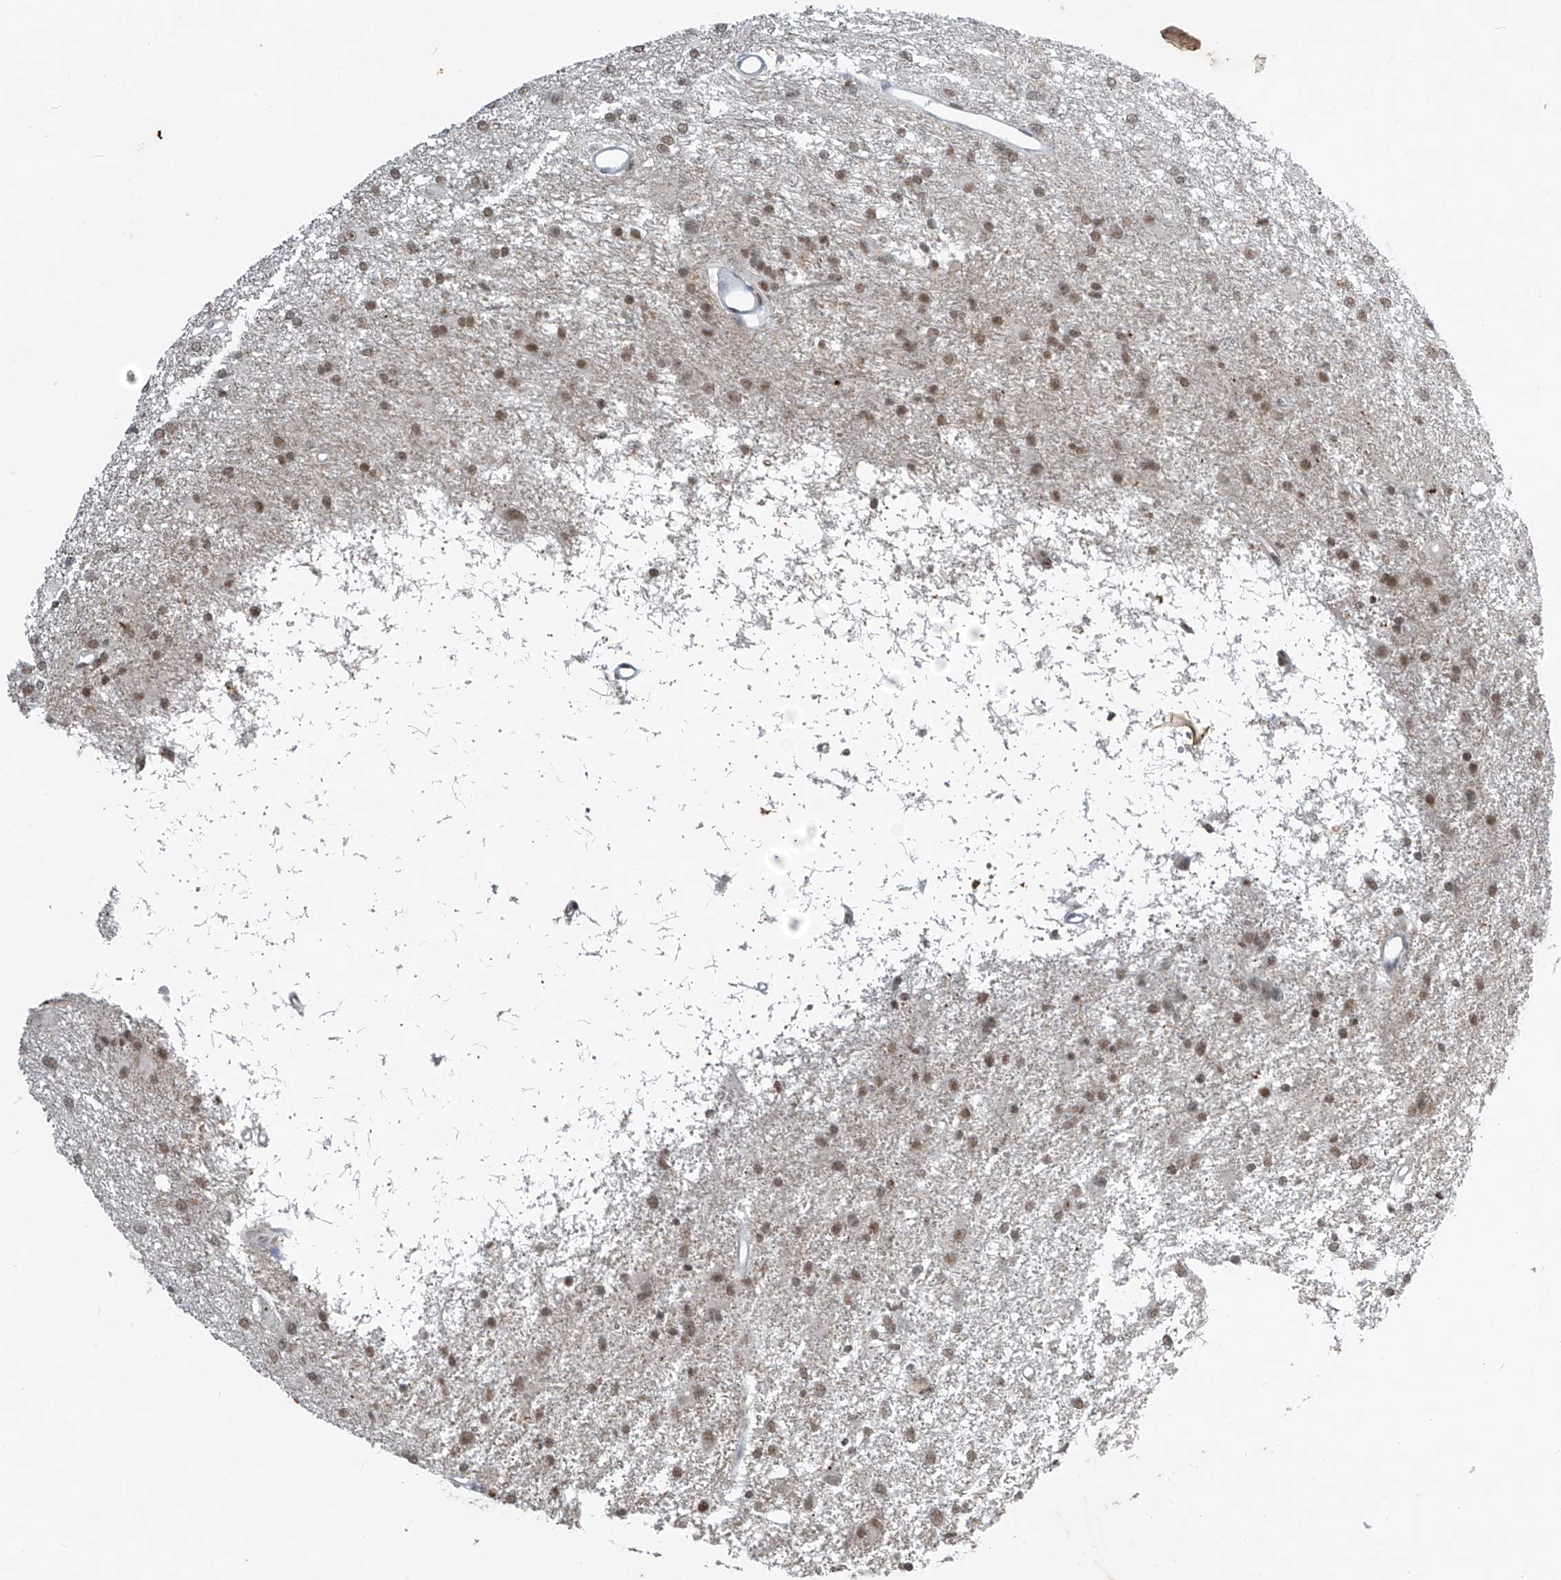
{"staining": {"intensity": "moderate", "quantity": ">75%", "location": "nuclear"}, "tissue": "glioma", "cell_type": "Tumor cells", "image_type": "cancer", "snomed": [{"axis": "morphology", "description": "Glioma, malignant, High grade"}, {"axis": "topography", "description": "Brain"}], "caption": "A high-resolution photomicrograph shows immunohistochemistry staining of glioma, which reveals moderate nuclear staining in approximately >75% of tumor cells.", "gene": "TFEC", "patient": {"sex": "female", "age": 59}}